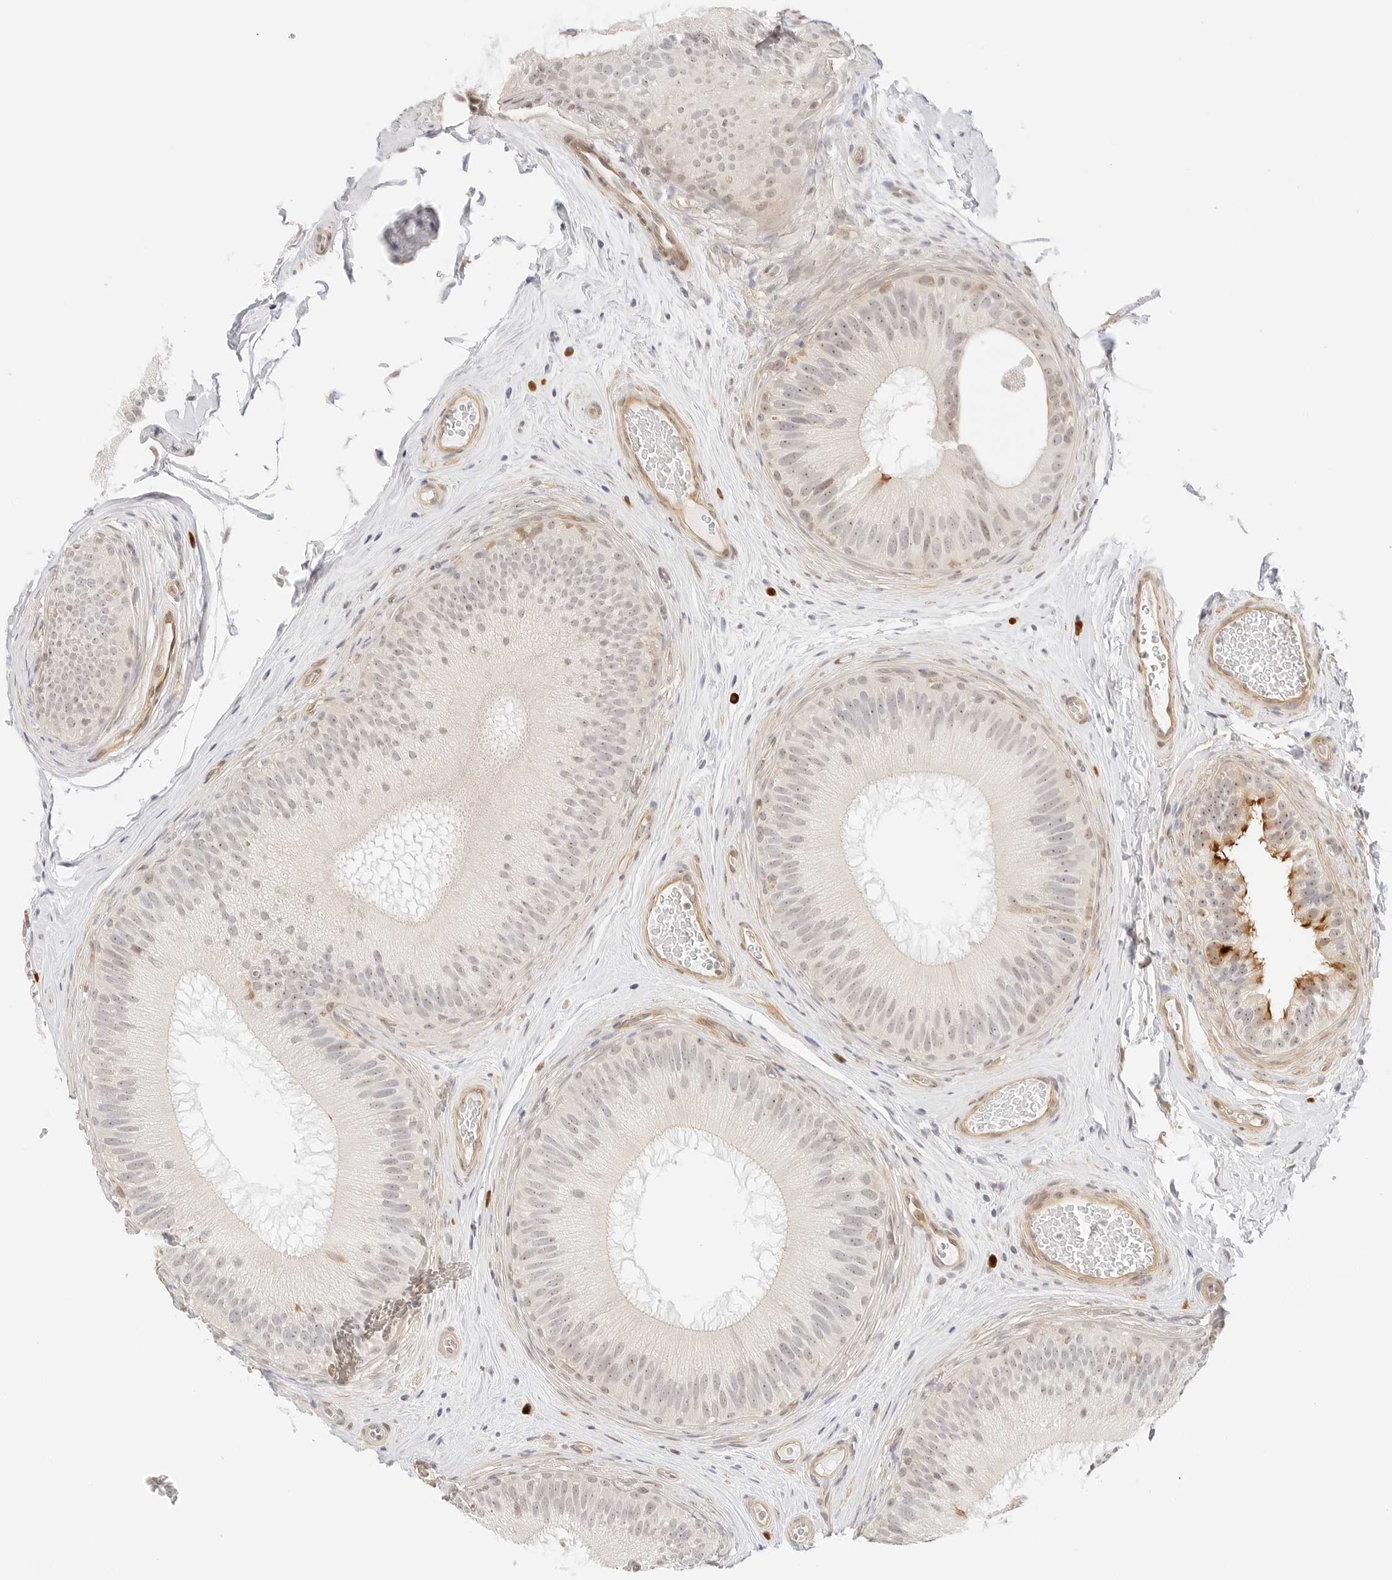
{"staining": {"intensity": "weak", "quantity": "25%-75%", "location": "nuclear"}, "tissue": "epididymis", "cell_type": "Glandular cells", "image_type": "normal", "snomed": [{"axis": "morphology", "description": "Normal tissue, NOS"}, {"axis": "topography", "description": "Epididymis"}], "caption": "Immunohistochemical staining of unremarkable epididymis shows low levels of weak nuclear positivity in about 25%-75% of glandular cells. (DAB (3,3'-diaminobenzidine) = brown stain, brightfield microscopy at high magnification).", "gene": "TEKT2", "patient": {"sex": "male", "age": 45}}